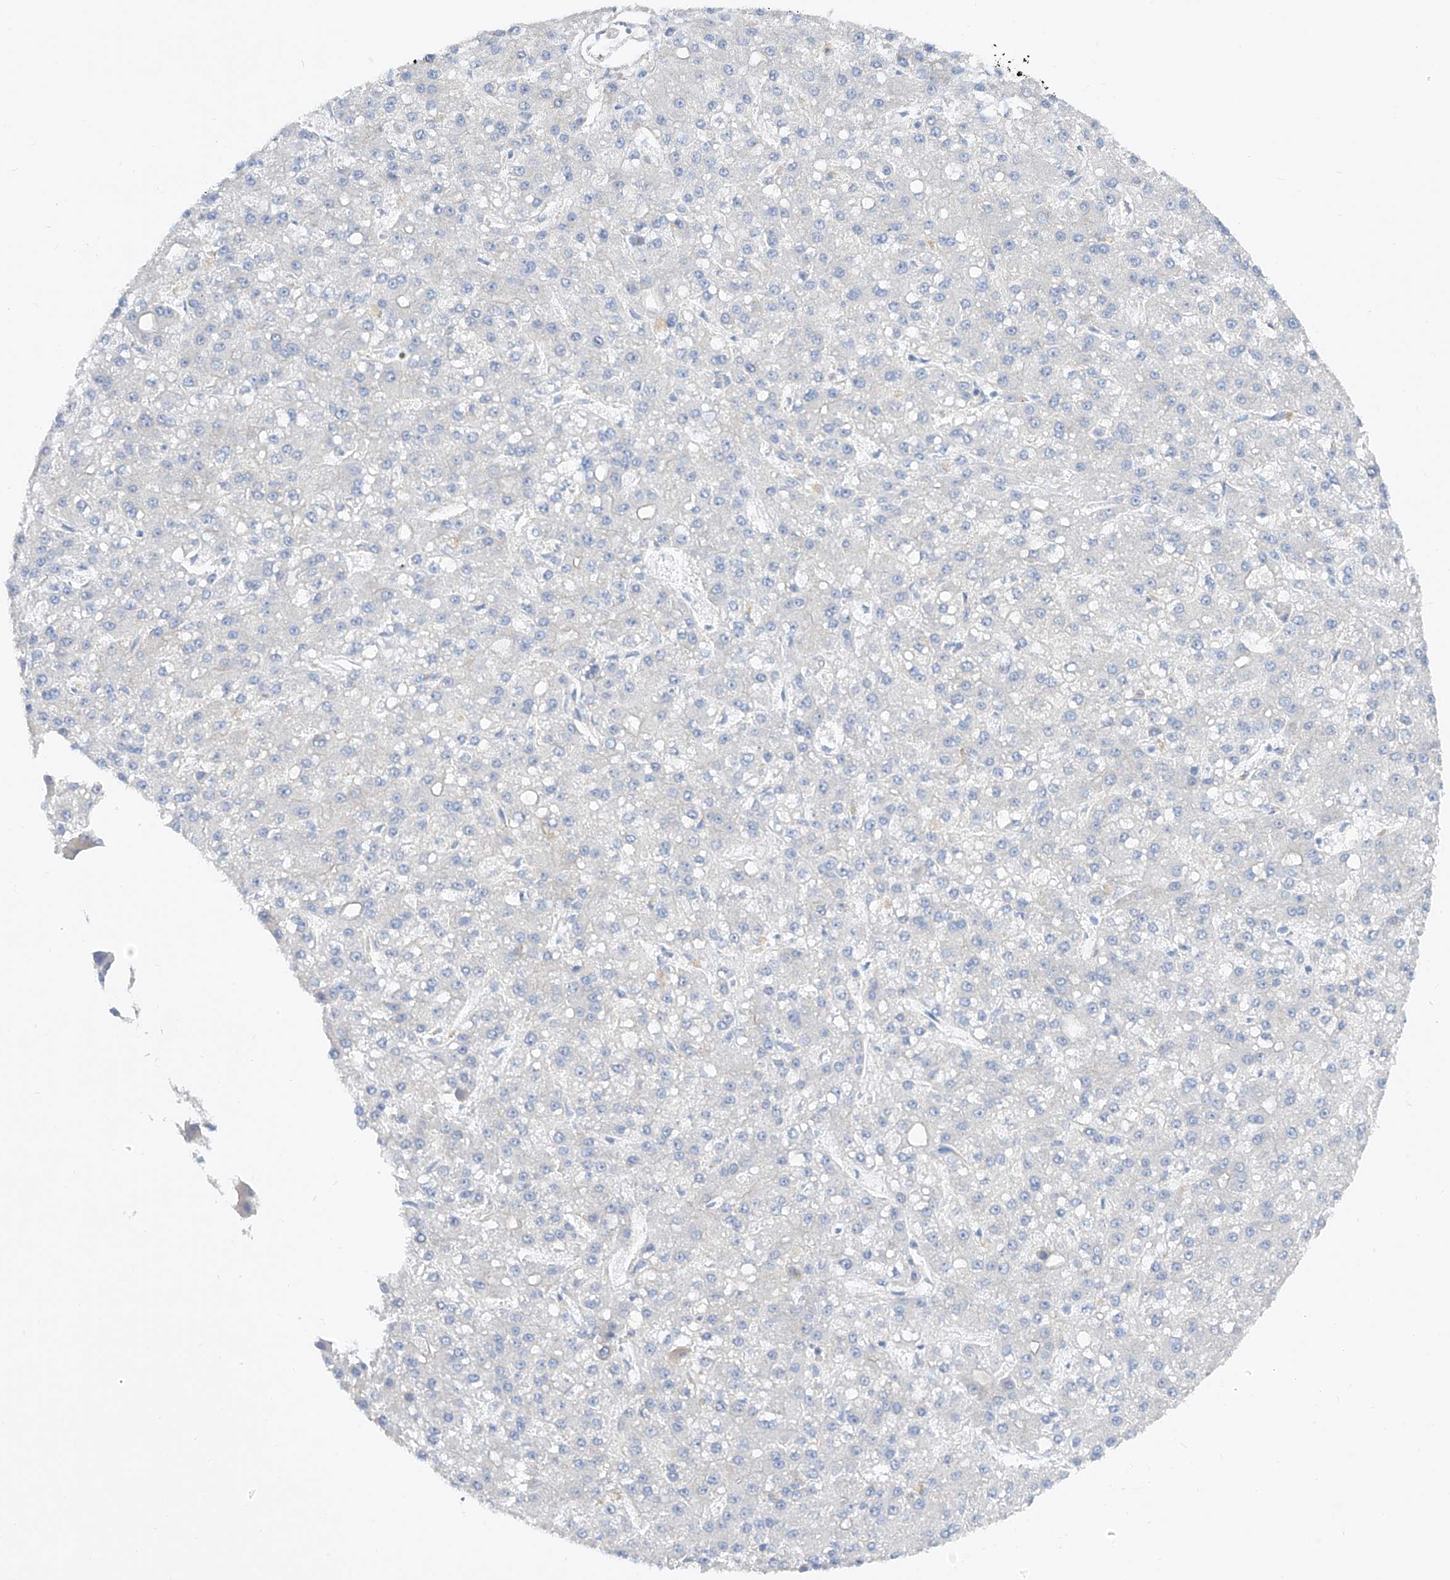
{"staining": {"intensity": "negative", "quantity": "none", "location": "none"}, "tissue": "liver cancer", "cell_type": "Tumor cells", "image_type": "cancer", "snomed": [{"axis": "morphology", "description": "Carcinoma, Hepatocellular, NOS"}, {"axis": "topography", "description": "Liver"}], "caption": "Liver hepatocellular carcinoma was stained to show a protein in brown. There is no significant positivity in tumor cells. (DAB IHC, high magnification).", "gene": "LCA5", "patient": {"sex": "male", "age": 67}}